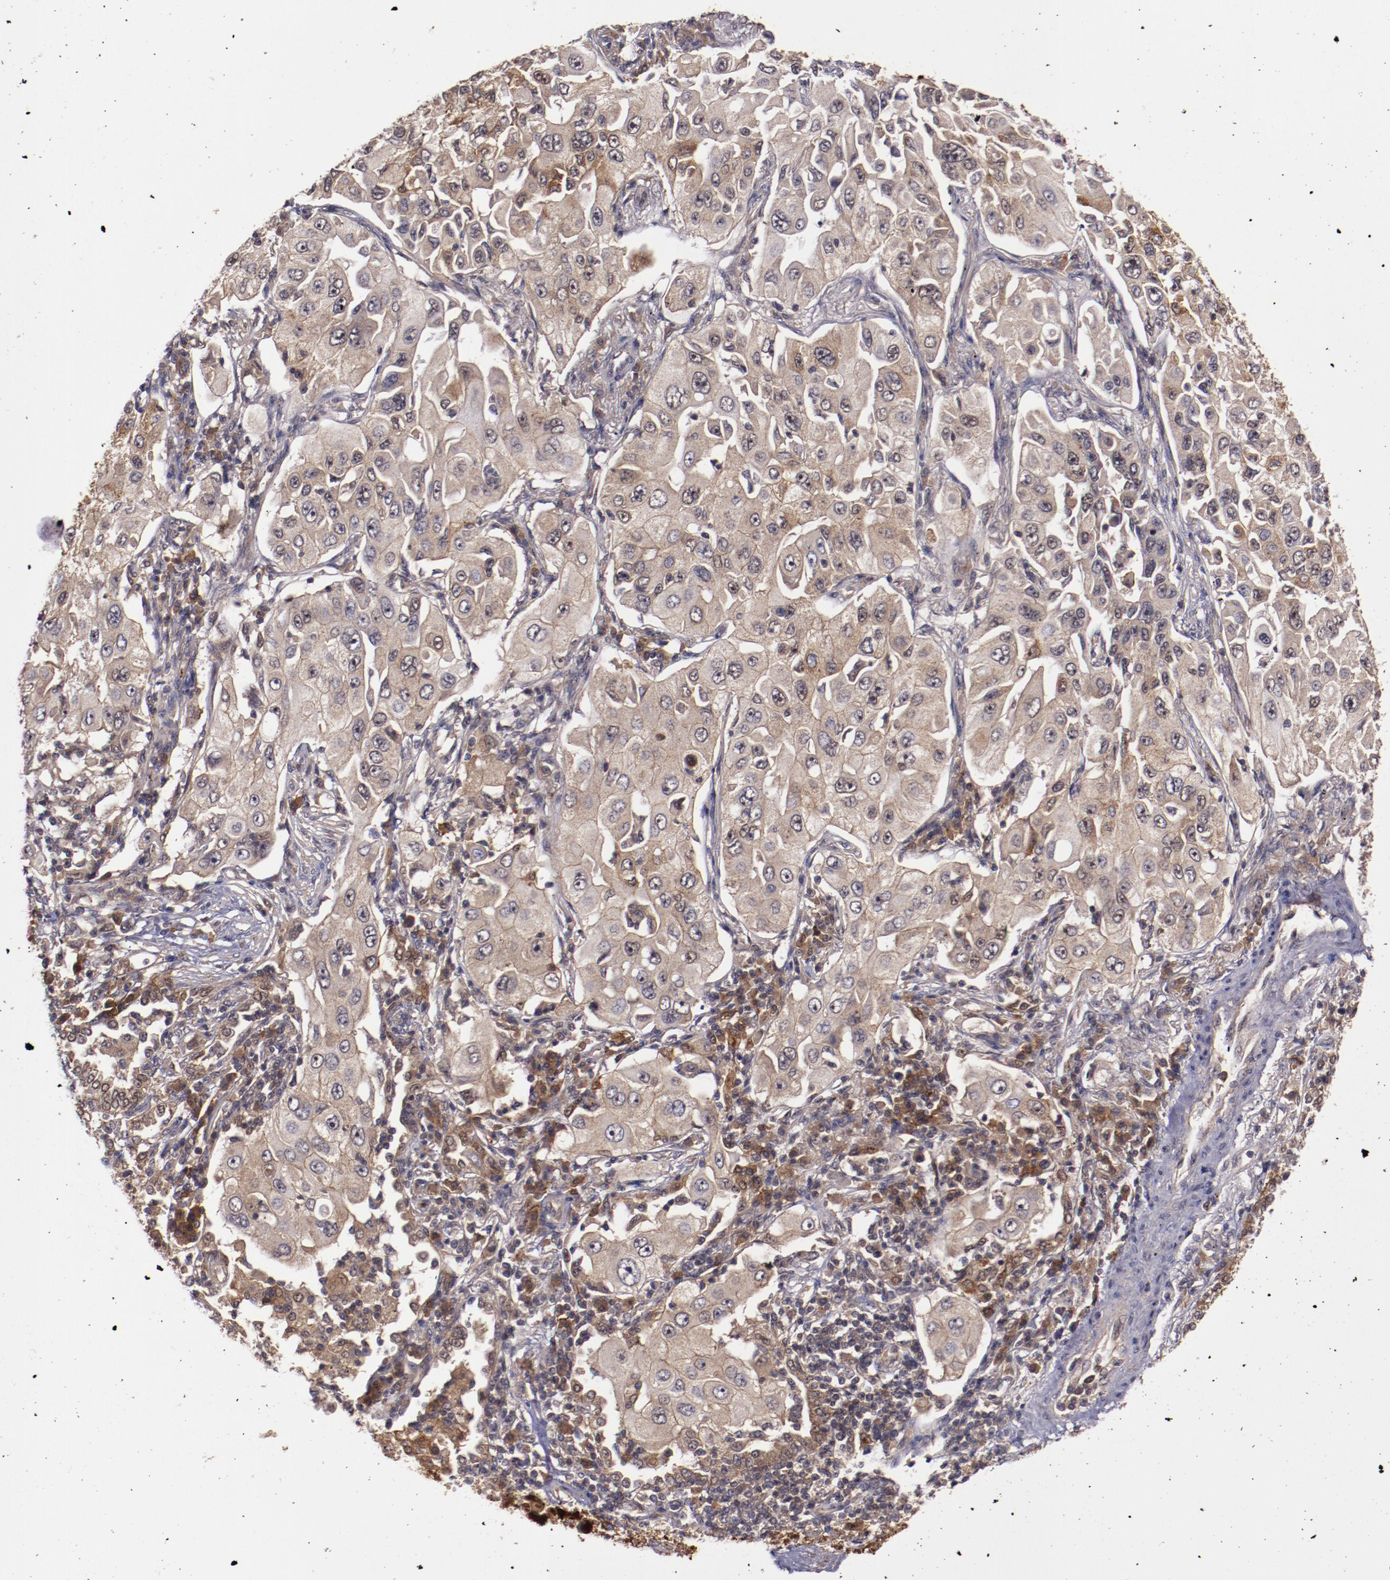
{"staining": {"intensity": "weak", "quantity": ">75%", "location": "cytoplasmic/membranous,nuclear"}, "tissue": "lung cancer", "cell_type": "Tumor cells", "image_type": "cancer", "snomed": [{"axis": "morphology", "description": "Adenocarcinoma, NOS"}, {"axis": "topography", "description": "Lung"}], "caption": "Human lung adenocarcinoma stained with a protein marker demonstrates weak staining in tumor cells.", "gene": "FTSJ1", "patient": {"sex": "male", "age": 84}}